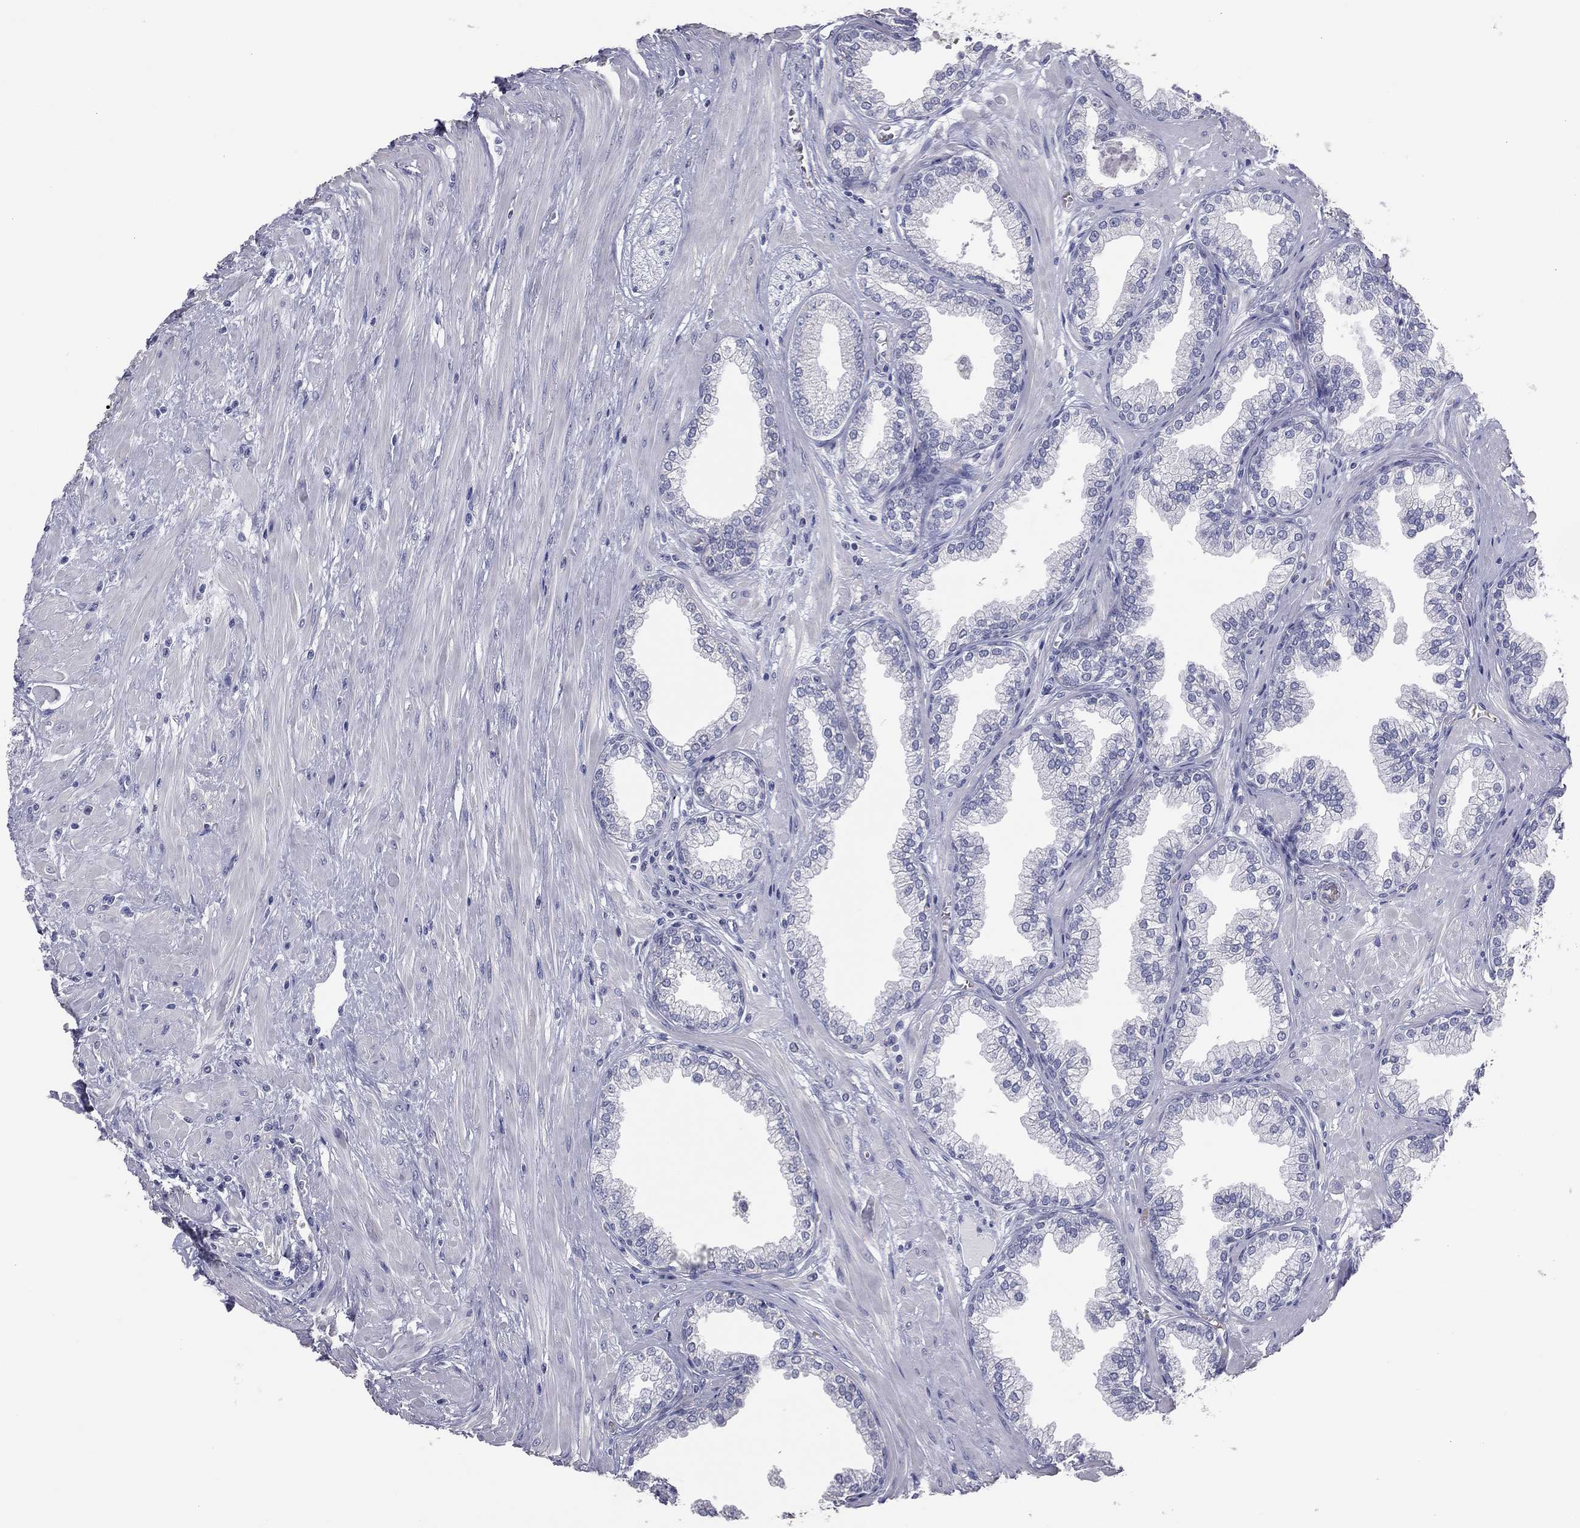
{"staining": {"intensity": "negative", "quantity": "none", "location": "none"}, "tissue": "prostate", "cell_type": "Glandular cells", "image_type": "normal", "snomed": [{"axis": "morphology", "description": "Normal tissue, NOS"}, {"axis": "topography", "description": "Prostate"}], "caption": "Immunohistochemistry (IHC) photomicrograph of unremarkable human prostate stained for a protein (brown), which shows no positivity in glandular cells. The staining was performed using DAB (3,3'-diaminobenzidine) to visualize the protein expression in brown, while the nuclei were stained in blue with hematoxylin (Magnification: 20x).", "gene": "ESX1", "patient": {"sex": "male", "age": 64}}